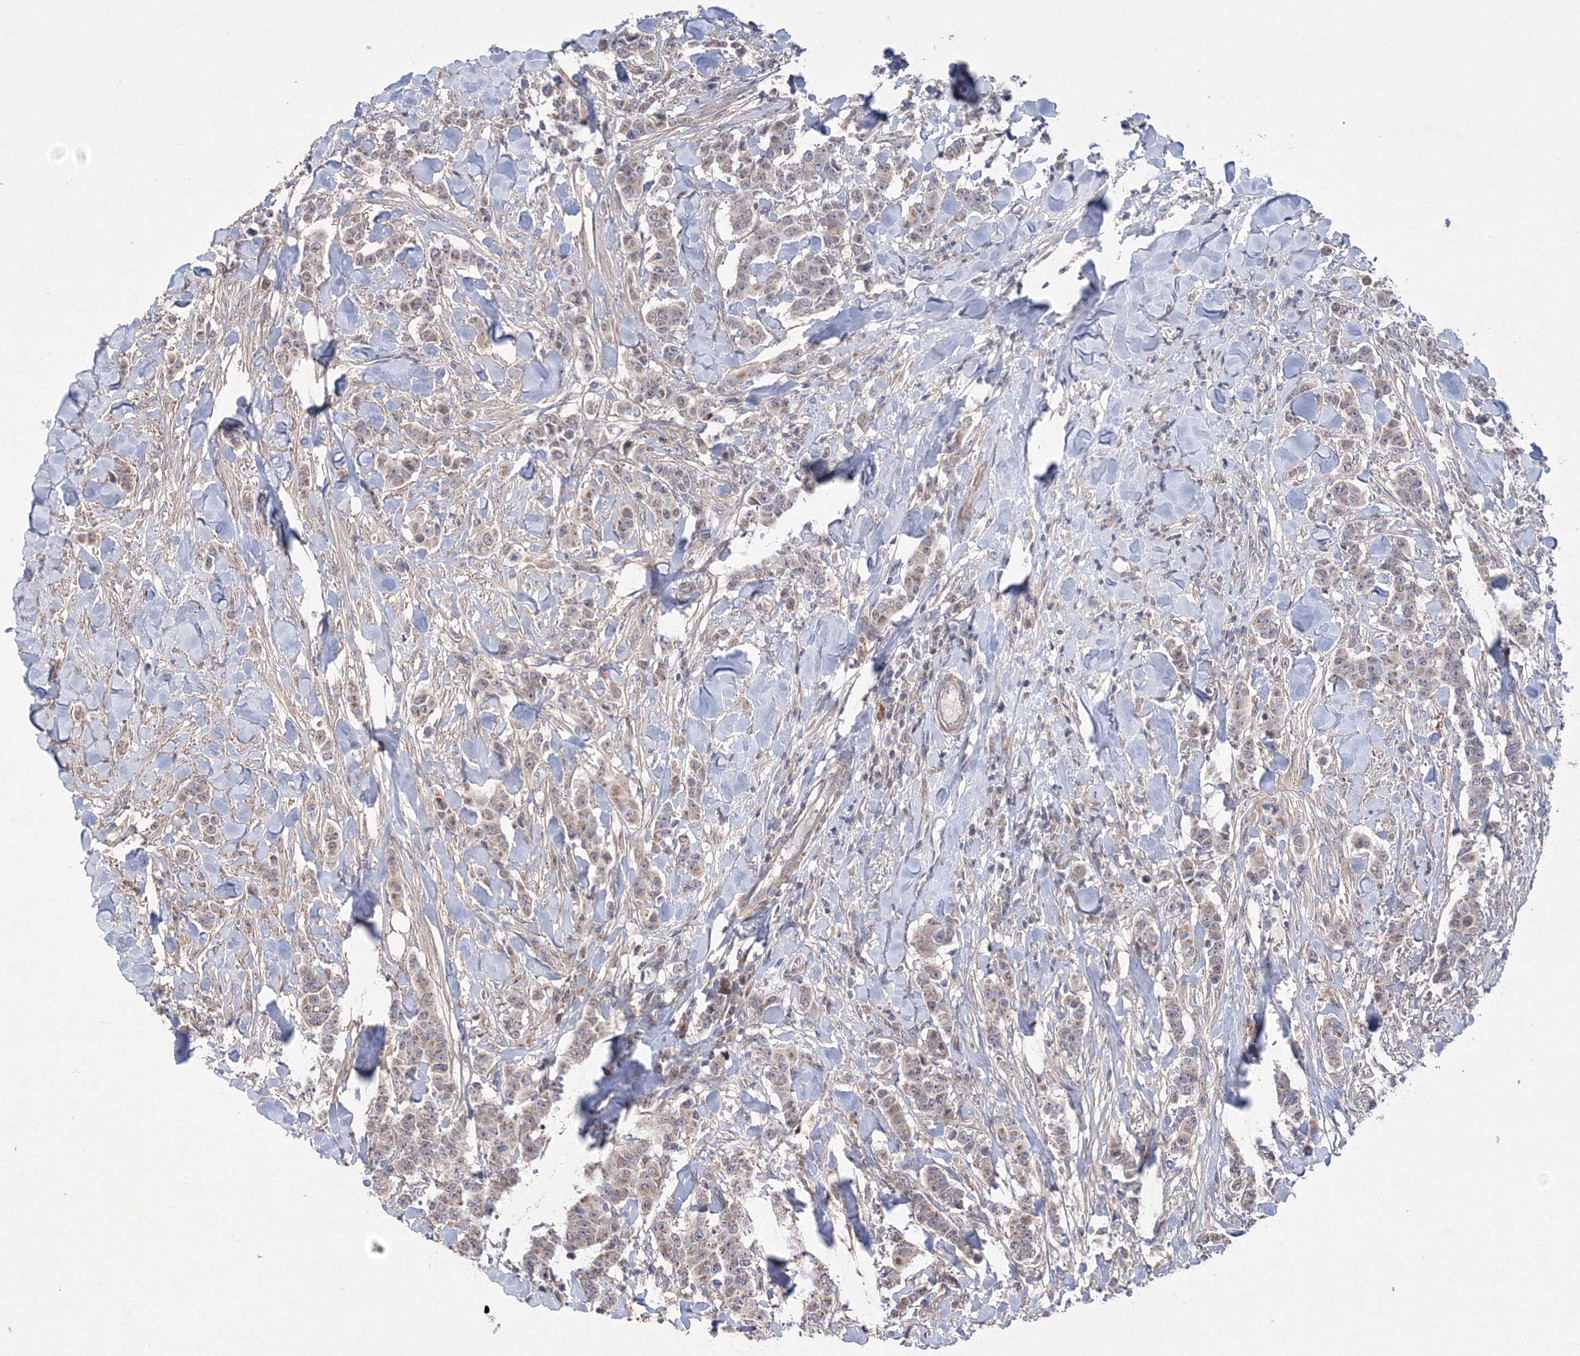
{"staining": {"intensity": "weak", "quantity": "<25%", "location": "cytoplasmic/membranous"}, "tissue": "breast cancer", "cell_type": "Tumor cells", "image_type": "cancer", "snomed": [{"axis": "morphology", "description": "Duct carcinoma"}, {"axis": "topography", "description": "Breast"}], "caption": "Tumor cells are negative for protein expression in human invasive ductal carcinoma (breast). (DAB immunohistochemistry with hematoxylin counter stain).", "gene": "PPP2R2B", "patient": {"sex": "female", "age": 40}}